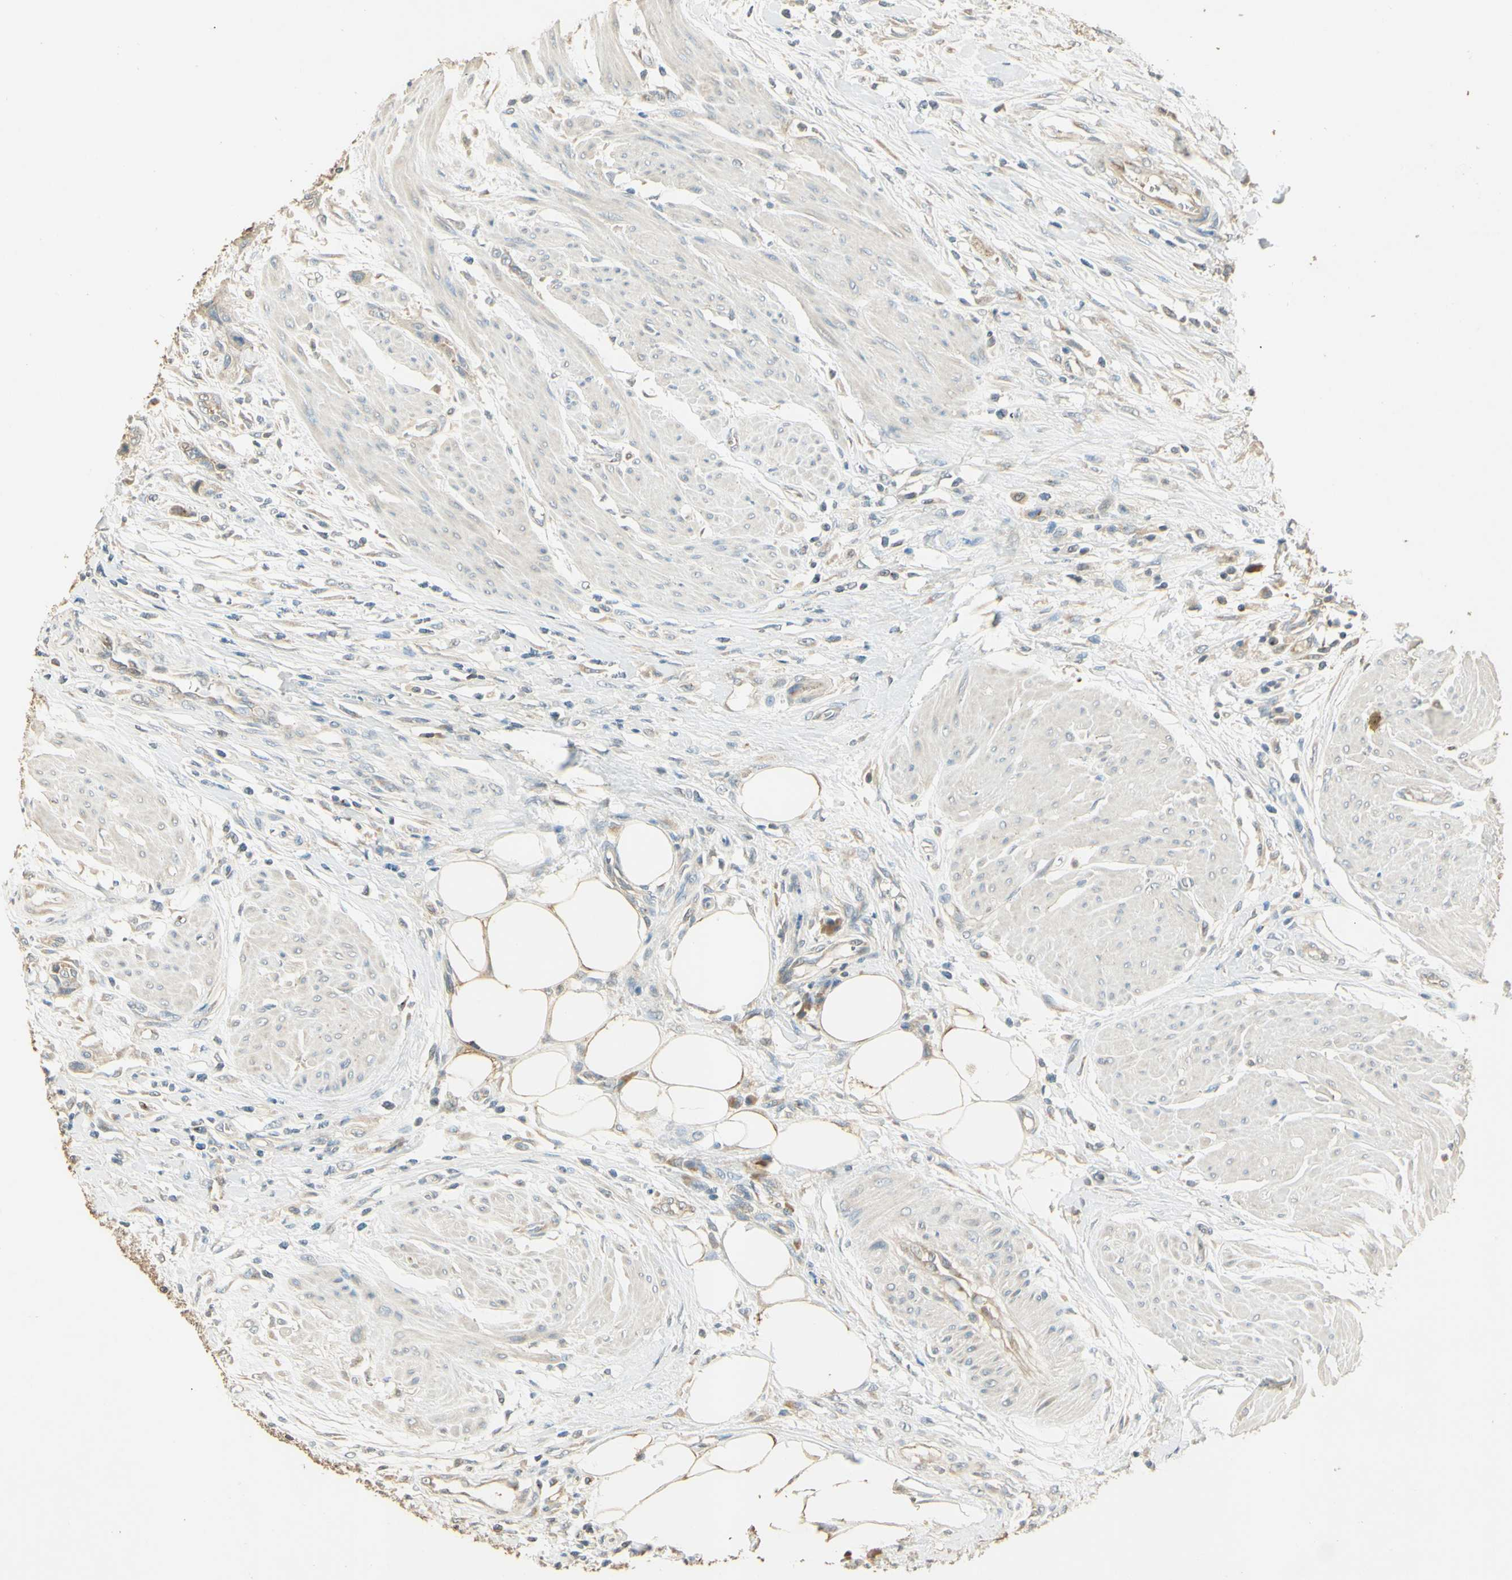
{"staining": {"intensity": "negative", "quantity": "none", "location": "none"}, "tissue": "urothelial cancer", "cell_type": "Tumor cells", "image_type": "cancer", "snomed": [{"axis": "morphology", "description": "Urothelial carcinoma, High grade"}, {"axis": "topography", "description": "Urinary bladder"}], "caption": "Tumor cells show no significant protein expression in urothelial cancer.", "gene": "UXS1", "patient": {"sex": "male", "age": 35}}